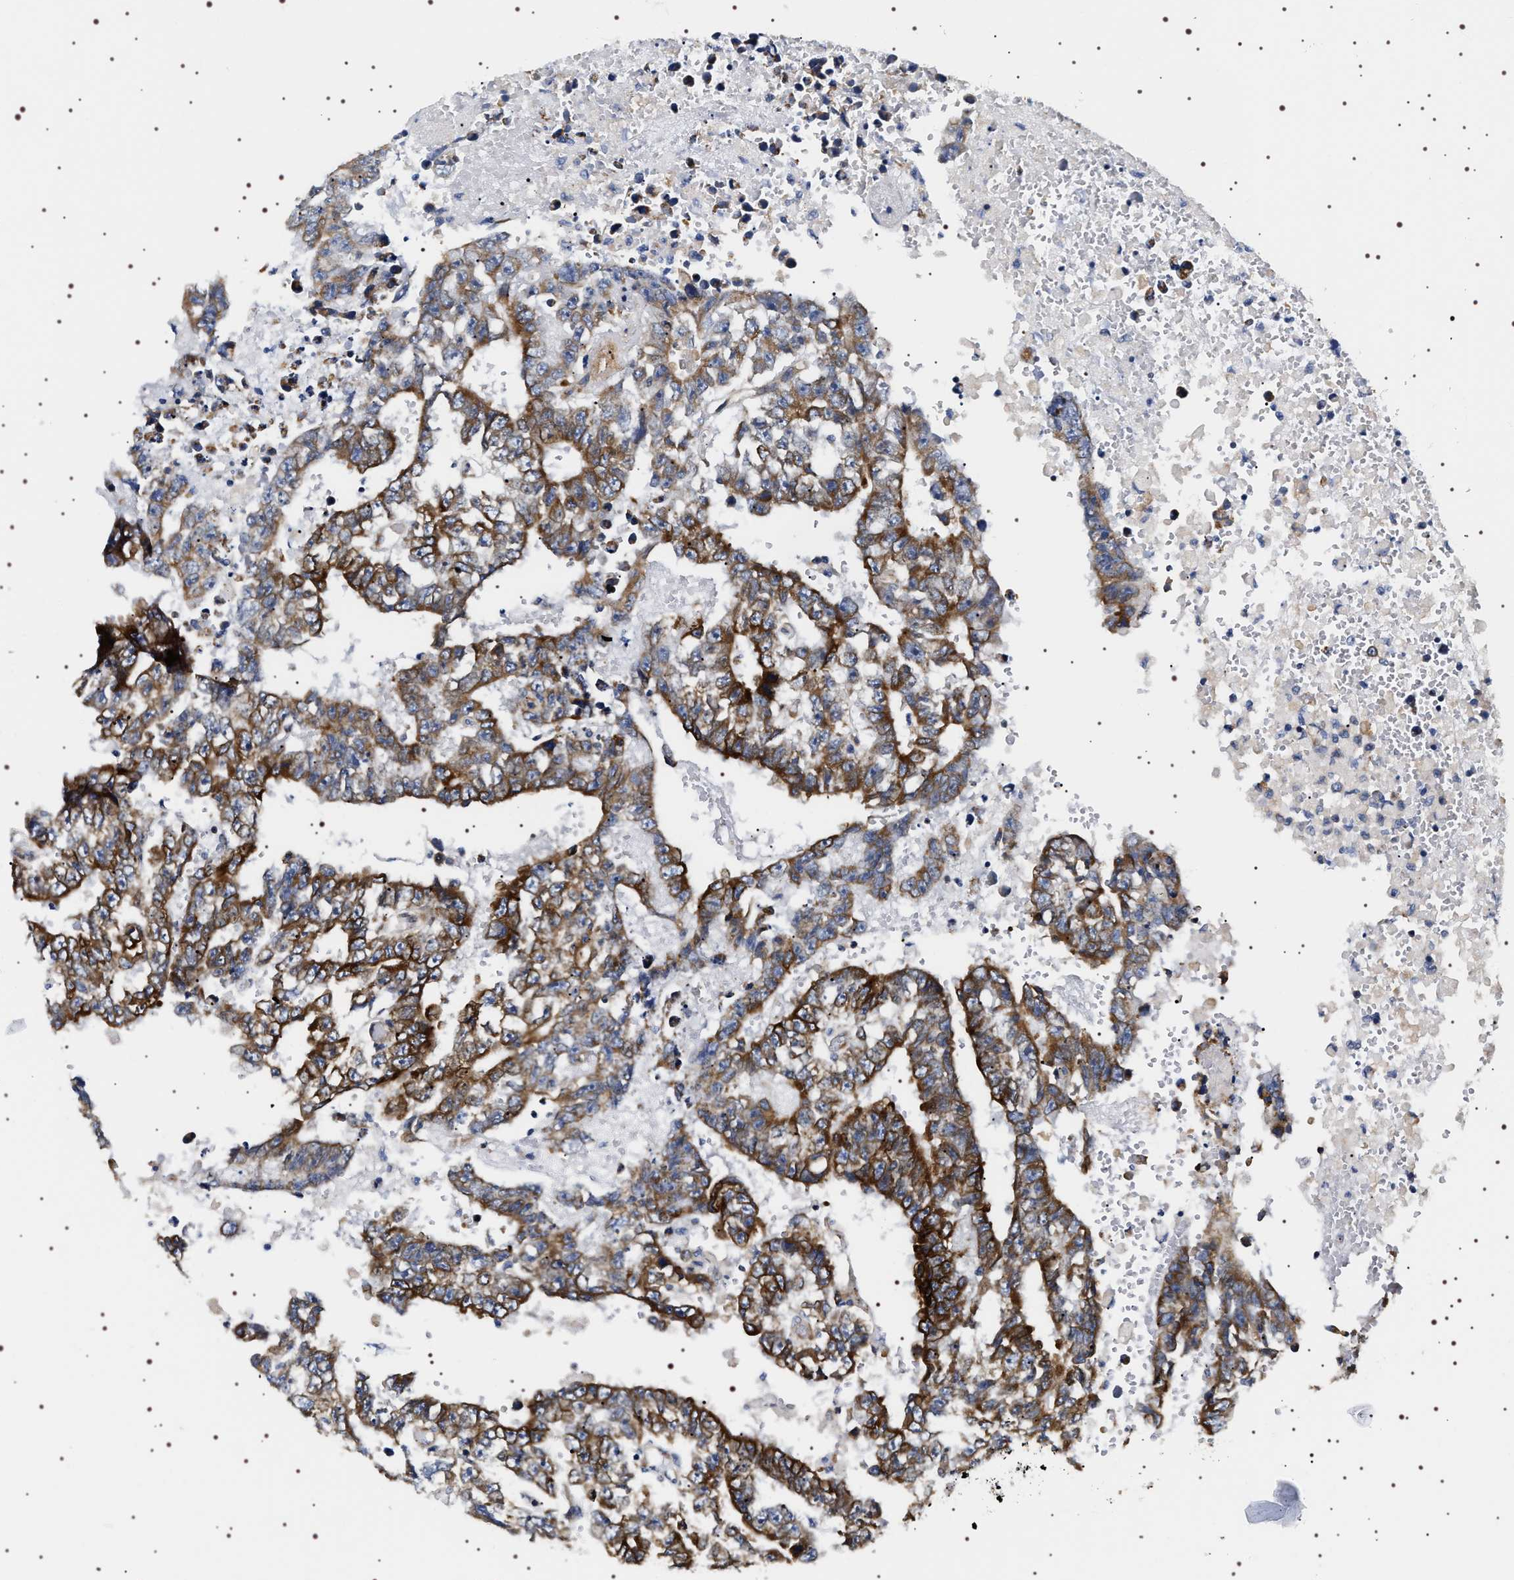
{"staining": {"intensity": "strong", "quantity": ">75%", "location": "cytoplasmic/membranous"}, "tissue": "testis cancer", "cell_type": "Tumor cells", "image_type": "cancer", "snomed": [{"axis": "morphology", "description": "Carcinoma, Embryonal, NOS"}, {"axis": "topography", "description": "Testis"}], "caption": "Immunohistochemical staining of human testis embryonal carcinoma shows high levels of strong cytoplasmic/membranous expression in approximately >75% of tumor cells. (DAB (3,3'-diaminobenzidine) IHC, brown staining for protein, blue staining for nuclei).", "gene": "SQLE", "patient": {"sex": "male", "age": 25}}